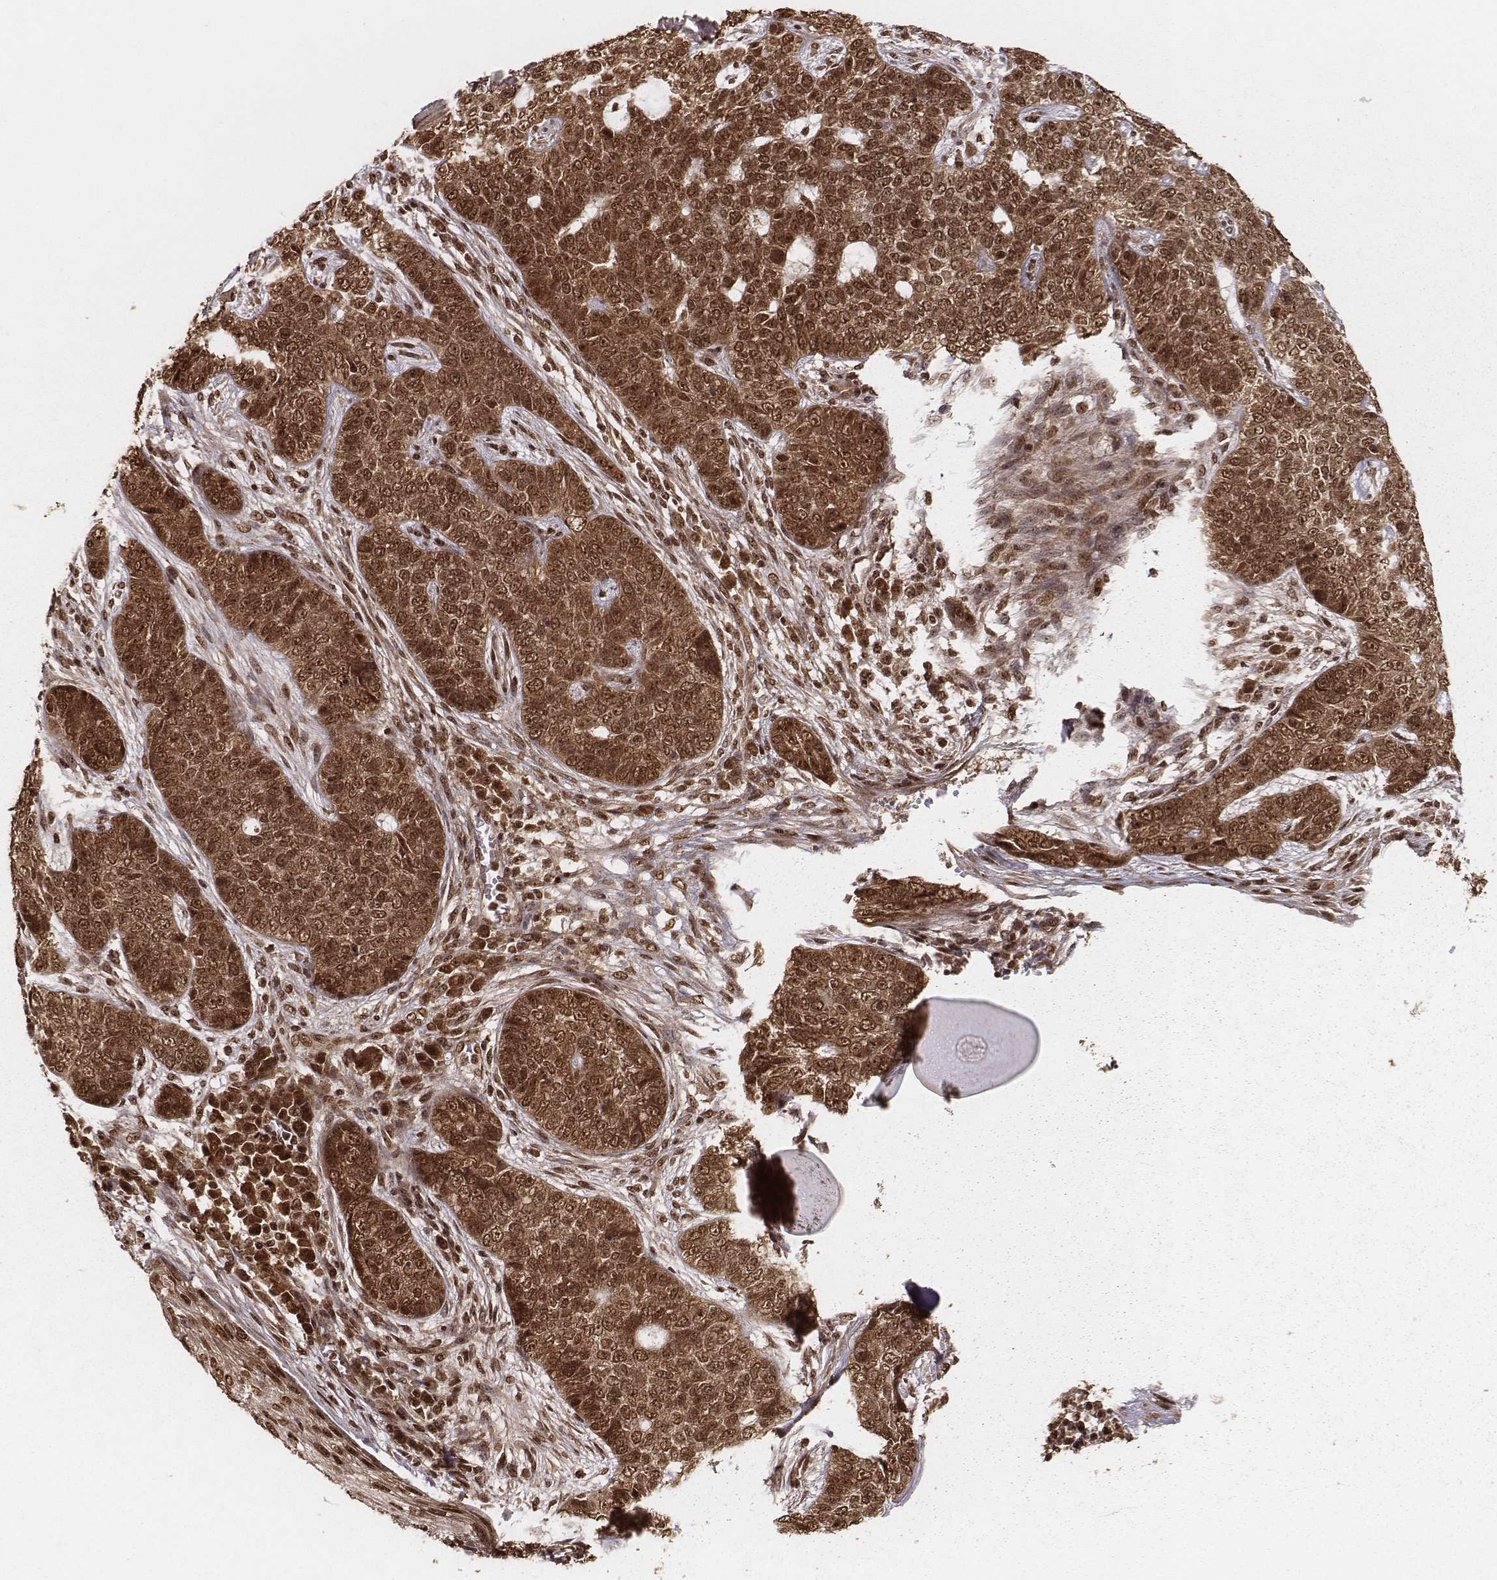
{"staining": {"intensity": "strong", "quantity": ">75%", "location": "cytoplasmic/membranous,nuclear"}, "tissue": "skin cancer", "cell_type": "Tumor cells", "image_type": "cancer", "snomed": [{"axis": "morphology", "description": "Basal cell carcinoma"}, {"axis": "topography", "description": "Skin"}], "caption": "Protein staining of basal cell carcinoma (skin) tissue exhibits strong cytoplasmic/membranous and nuclear positivity in about >75% of tumor cells.", "gene": "NFX1", "patient": {"sex": "female", "age": 69}}